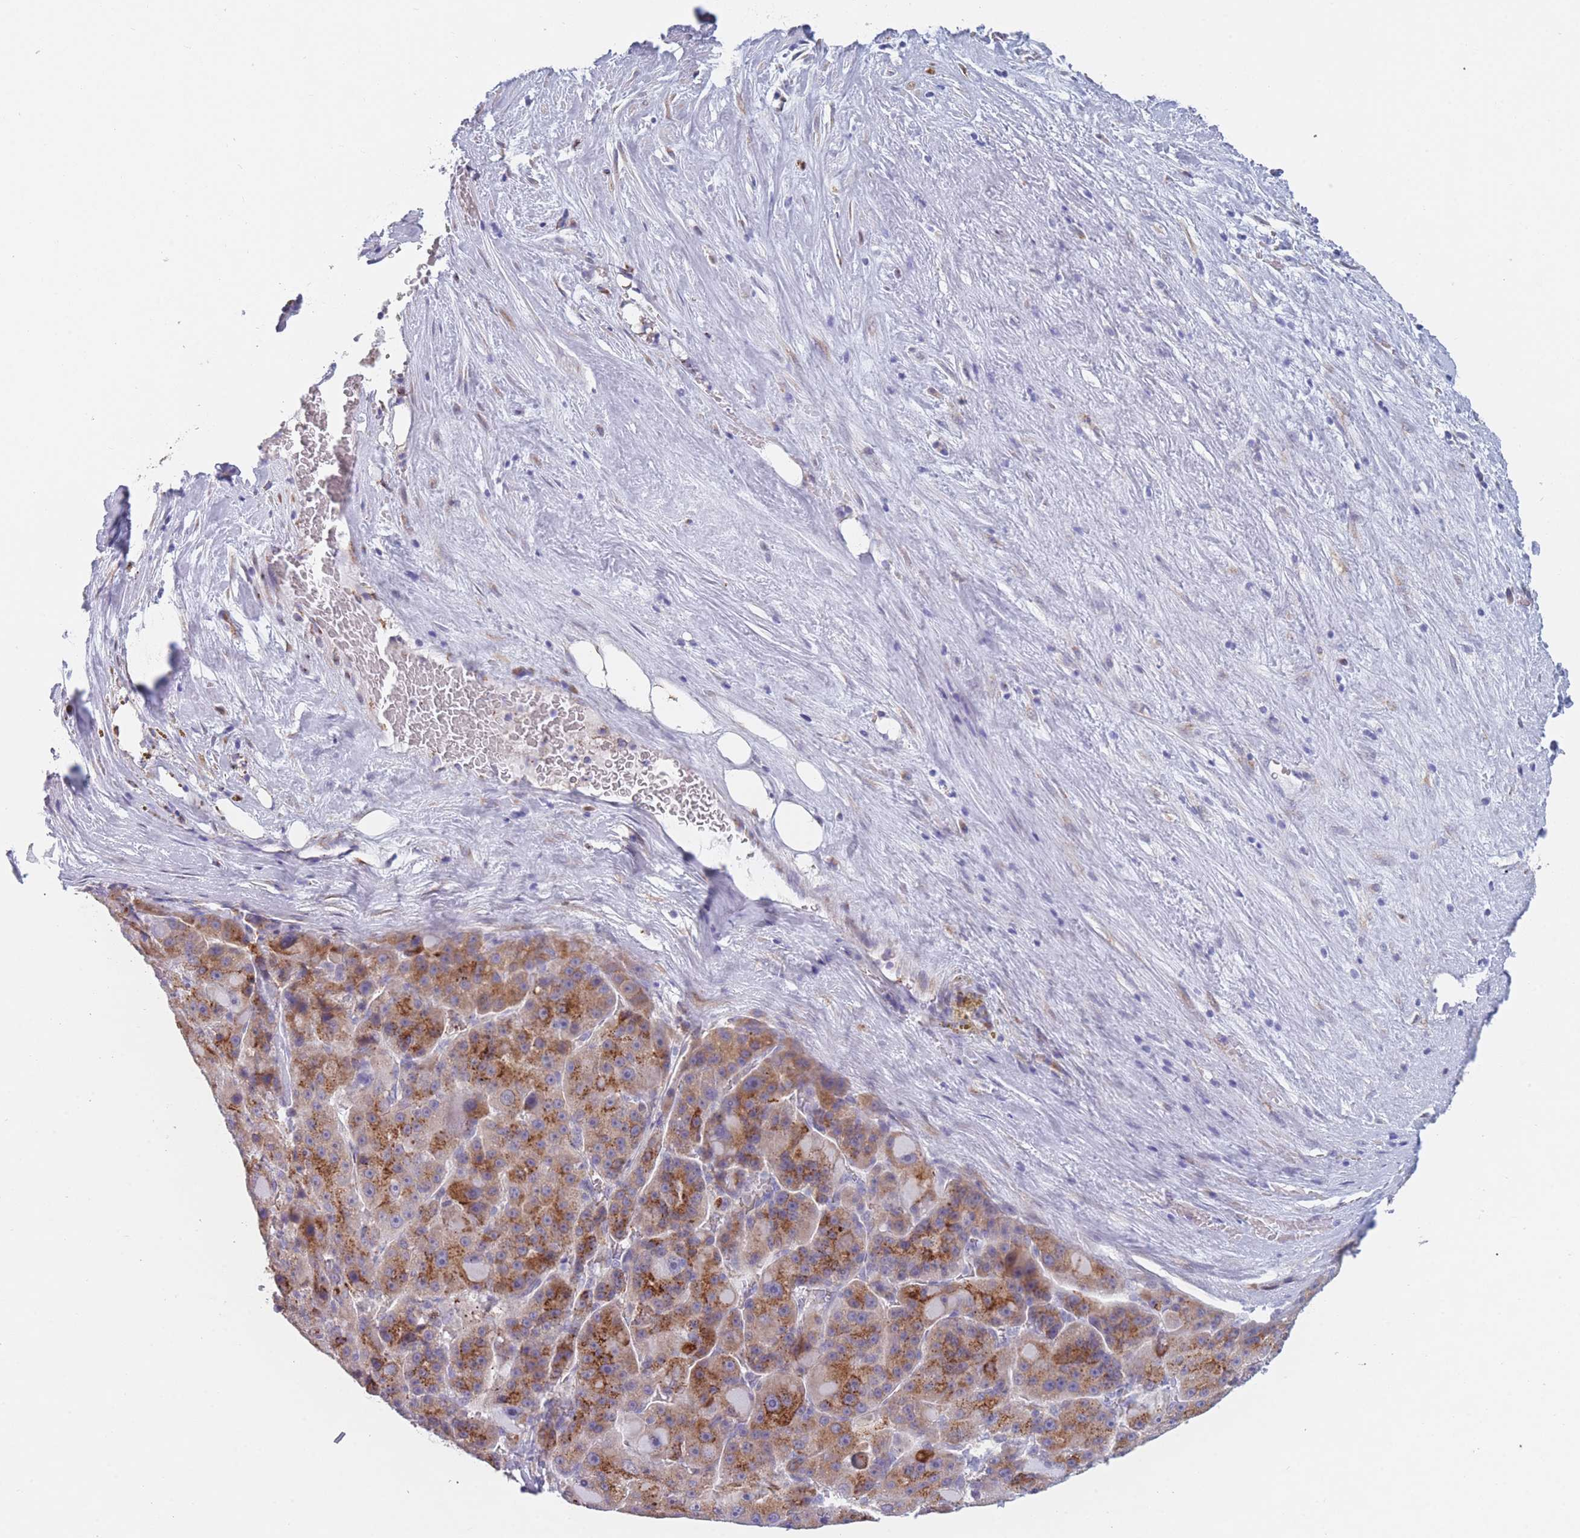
{"staining": {"intensity": "moderate", "quantity": ">75%", "location": "cytoplasmic/membranous"}, "tissue": "liver cancer", "cell_type": "Tumor cells", "image_type": "cancer", "snomed": [{"axis": "morphology", "description": "Carcinoma, Hepatocellular, NOS"}, {"axis": "topography", "description": "Liver"}], "caption": "A histopathology image of human liver hepatocellular carcinoma stained for a protein shows moderate cytoplasmic/membranous brown staining in tumor cells.", "gene": "TMED10", "patient": {"sex": "male", "age": 76}}